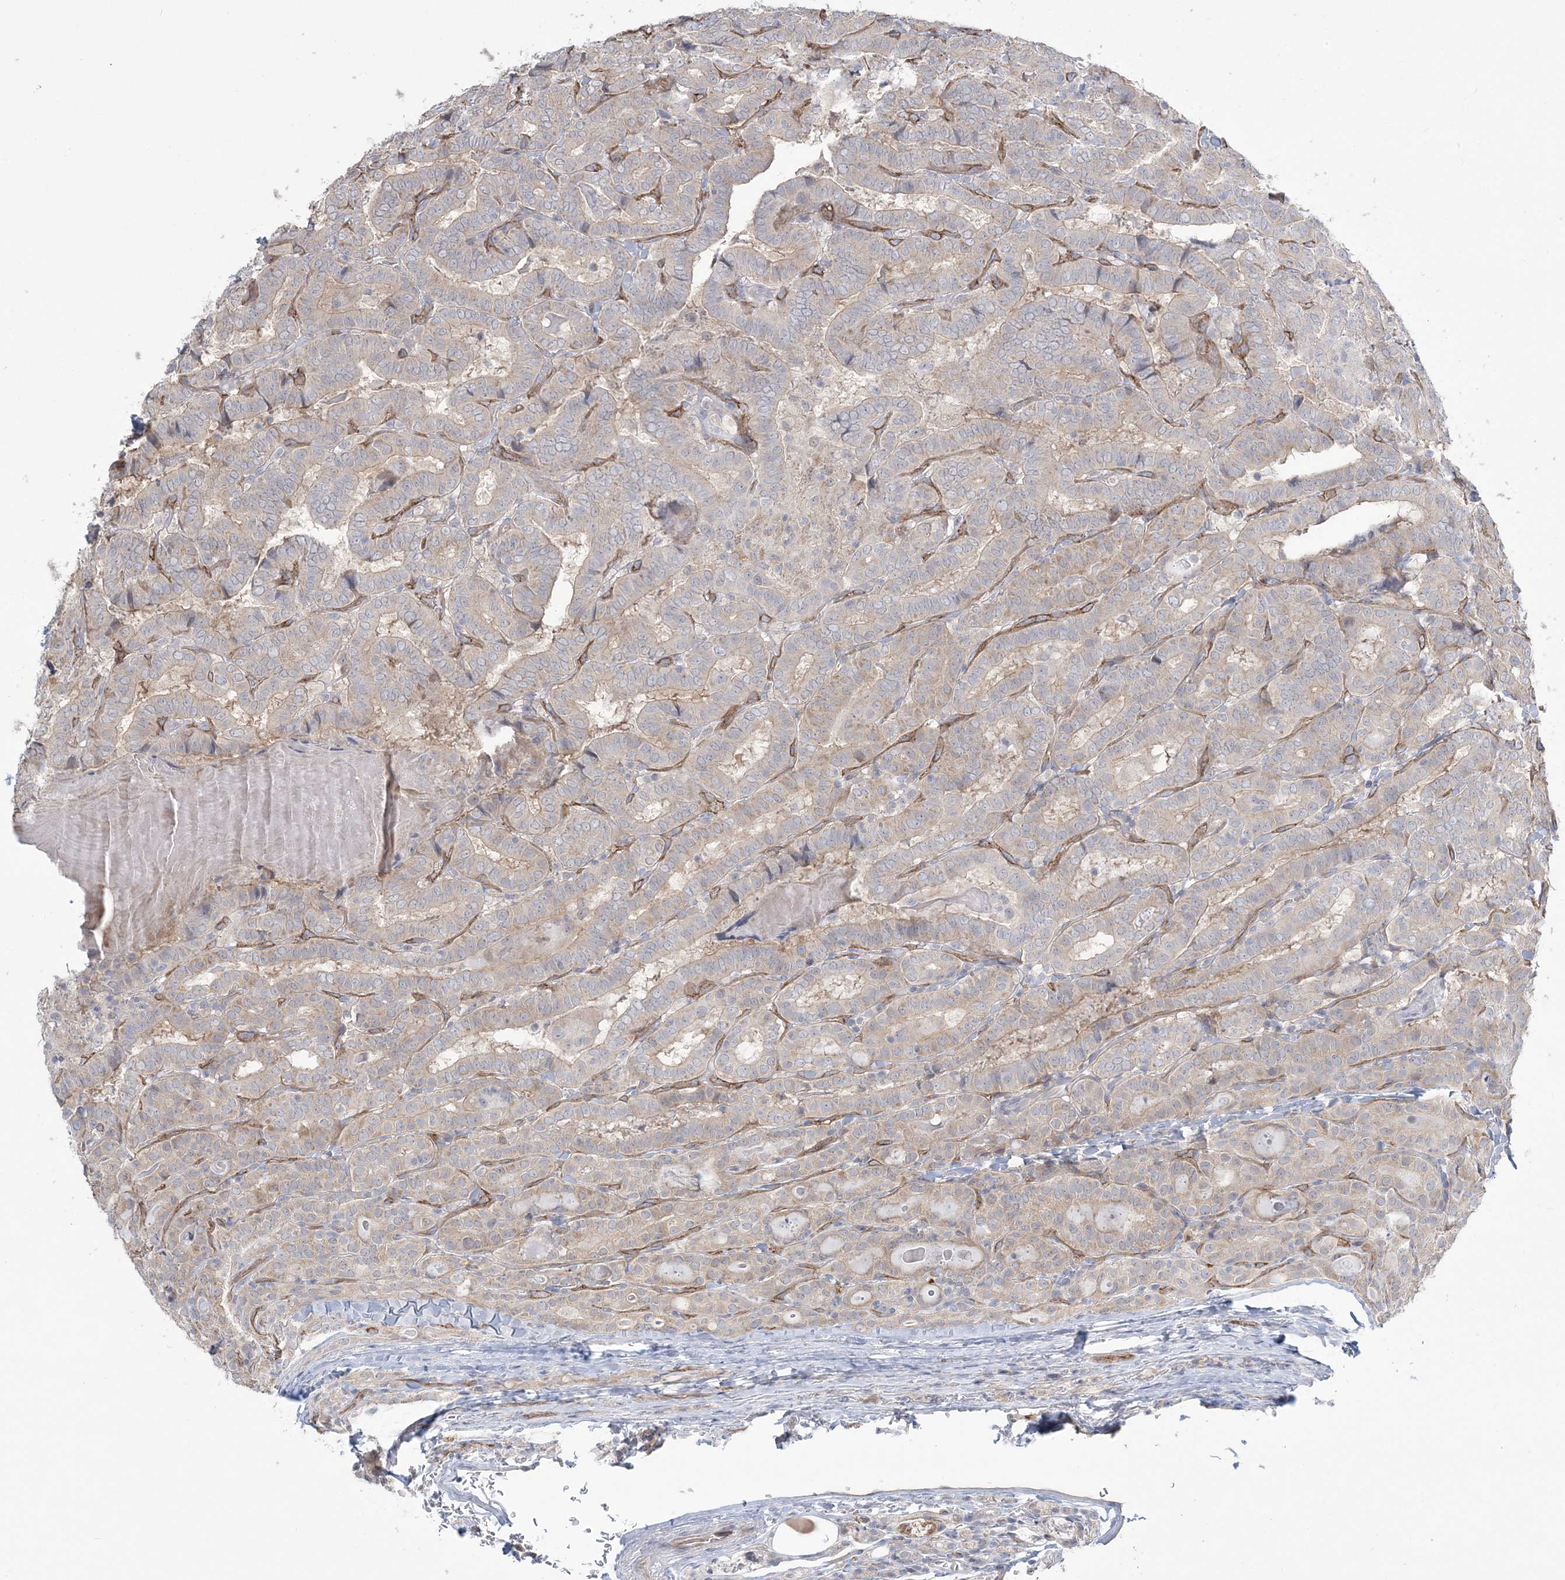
{"staining": {"intensity": "weak", "quantity": "25%-75%", "location": "cytoplasmic/membranous"}, "tissue": "thyroid cancer", "cell_type": "Tumor cells", "image_type": "cancer", "snomed": [{"axis": "morphology", "description": "Papillary adenocarcinoma, NOS"}, {"axis": "topography", "description": "Thyroid gland"}], "caption": "IHC image of neoplastic tissue: thyroid cancer (papillary adenocarcinoma) stained using immunohistochemistry displays low levels of weak protein expression localized specifically in the cytoplasmic/membranous of tumor cells, appearing as a cytoplasmic/membranous brown color.", "gene": "FARSB", "patient": {"sex": "female", "age": 72}}